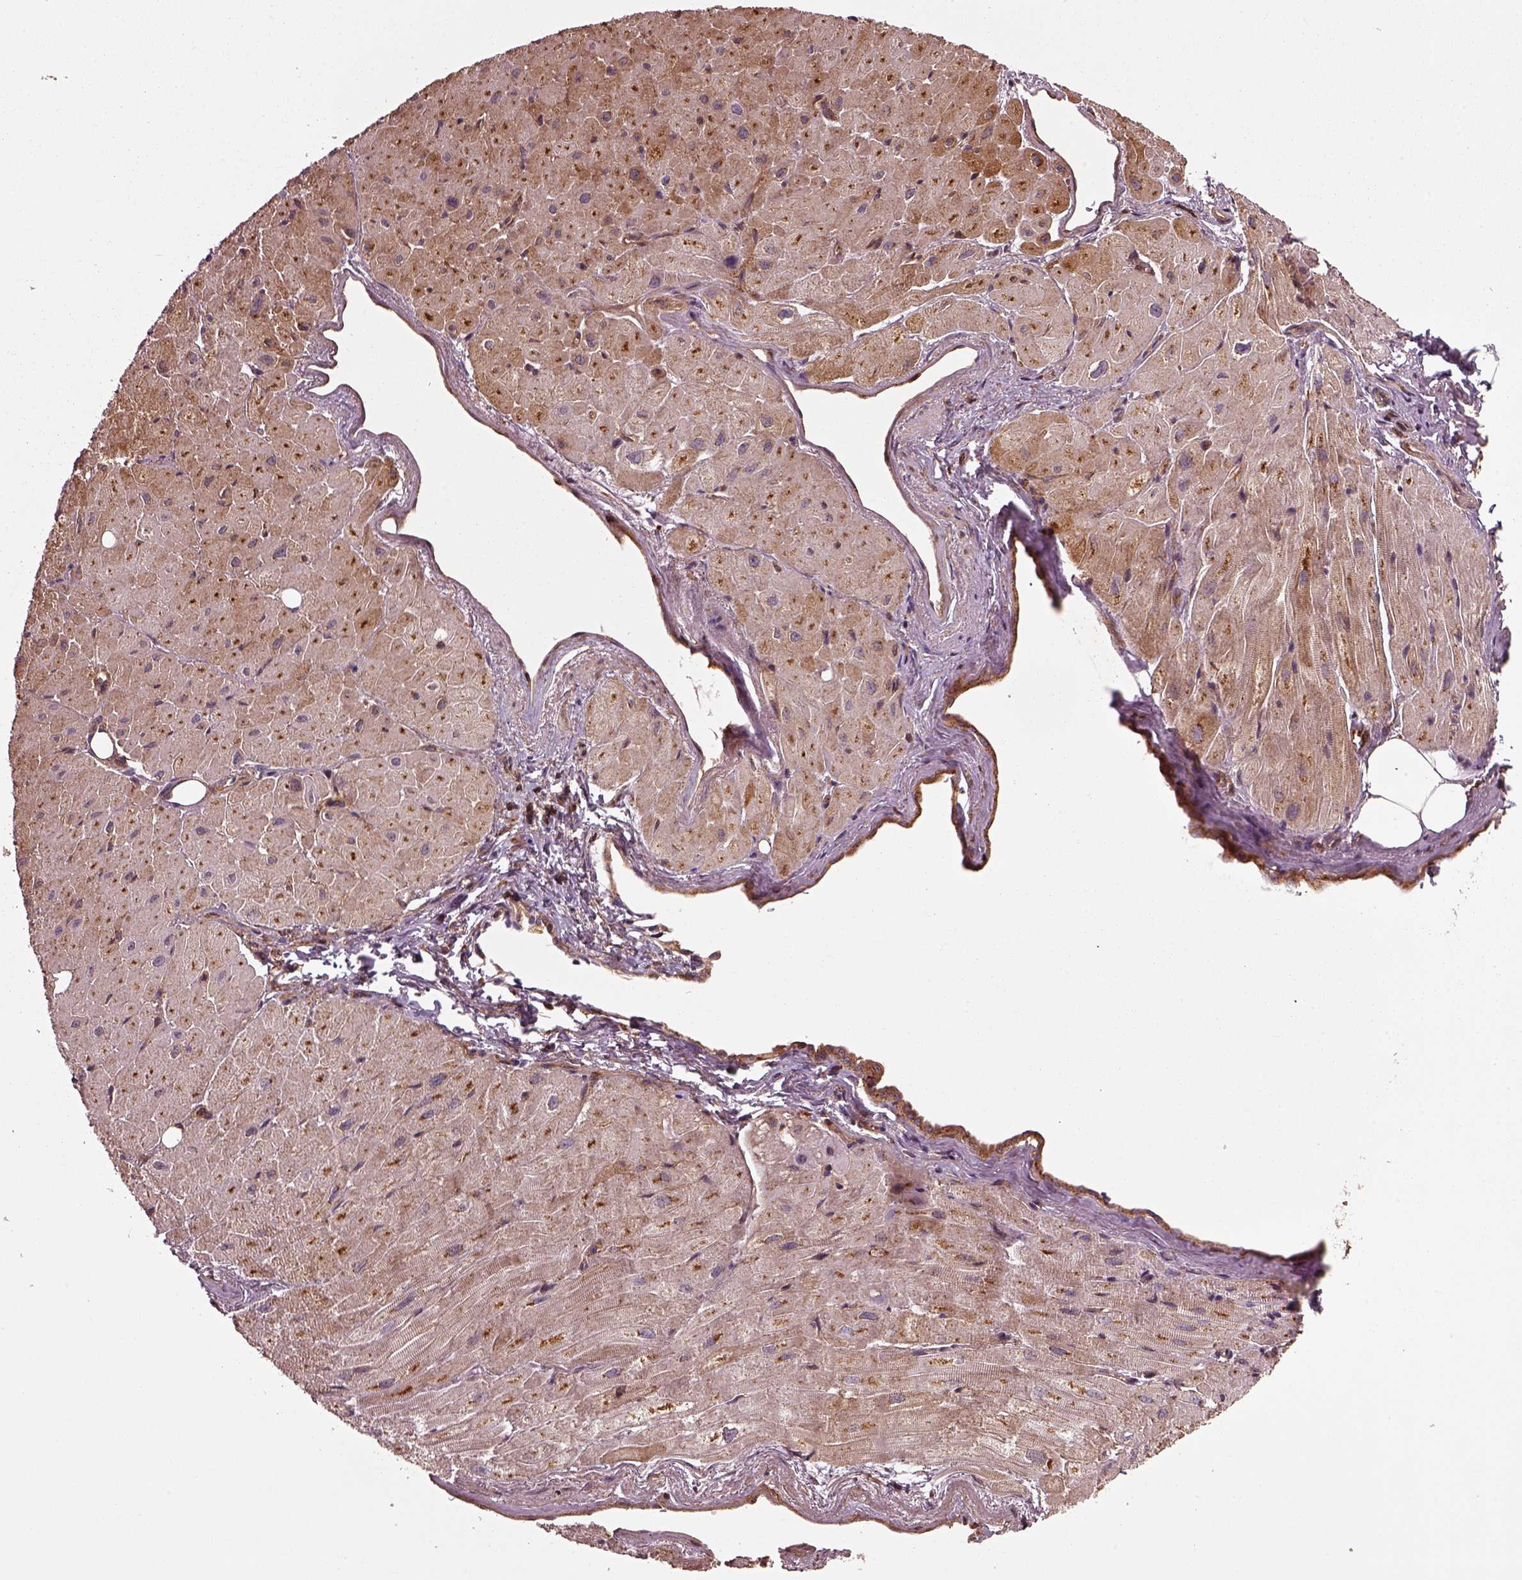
{"staining": {"intensity": "moderate", "quantity": "25%-75%", "location": "nuclear"}, "tissue": "heart muscle", "cell_type": "Cardiomyocytes", "image_type": "normal", "snomed": [{"axis": "morphology", "description": "Normal tissue, NOS"}, {"axis": "topography", "description": "Heart"}], "caption": "High-magnification brightfield microscopy of benign heart muscle stained with DAB (3,3'-diaminobenzidine) (brown) and counterstained with hematoxylin (blue). cardiomyocytes exhibit moderate nuclear positivity is identified in approximately25%-75% of cells.", "gene": "WASHC2A", "patient": {"sex": "male", "age": 62}}